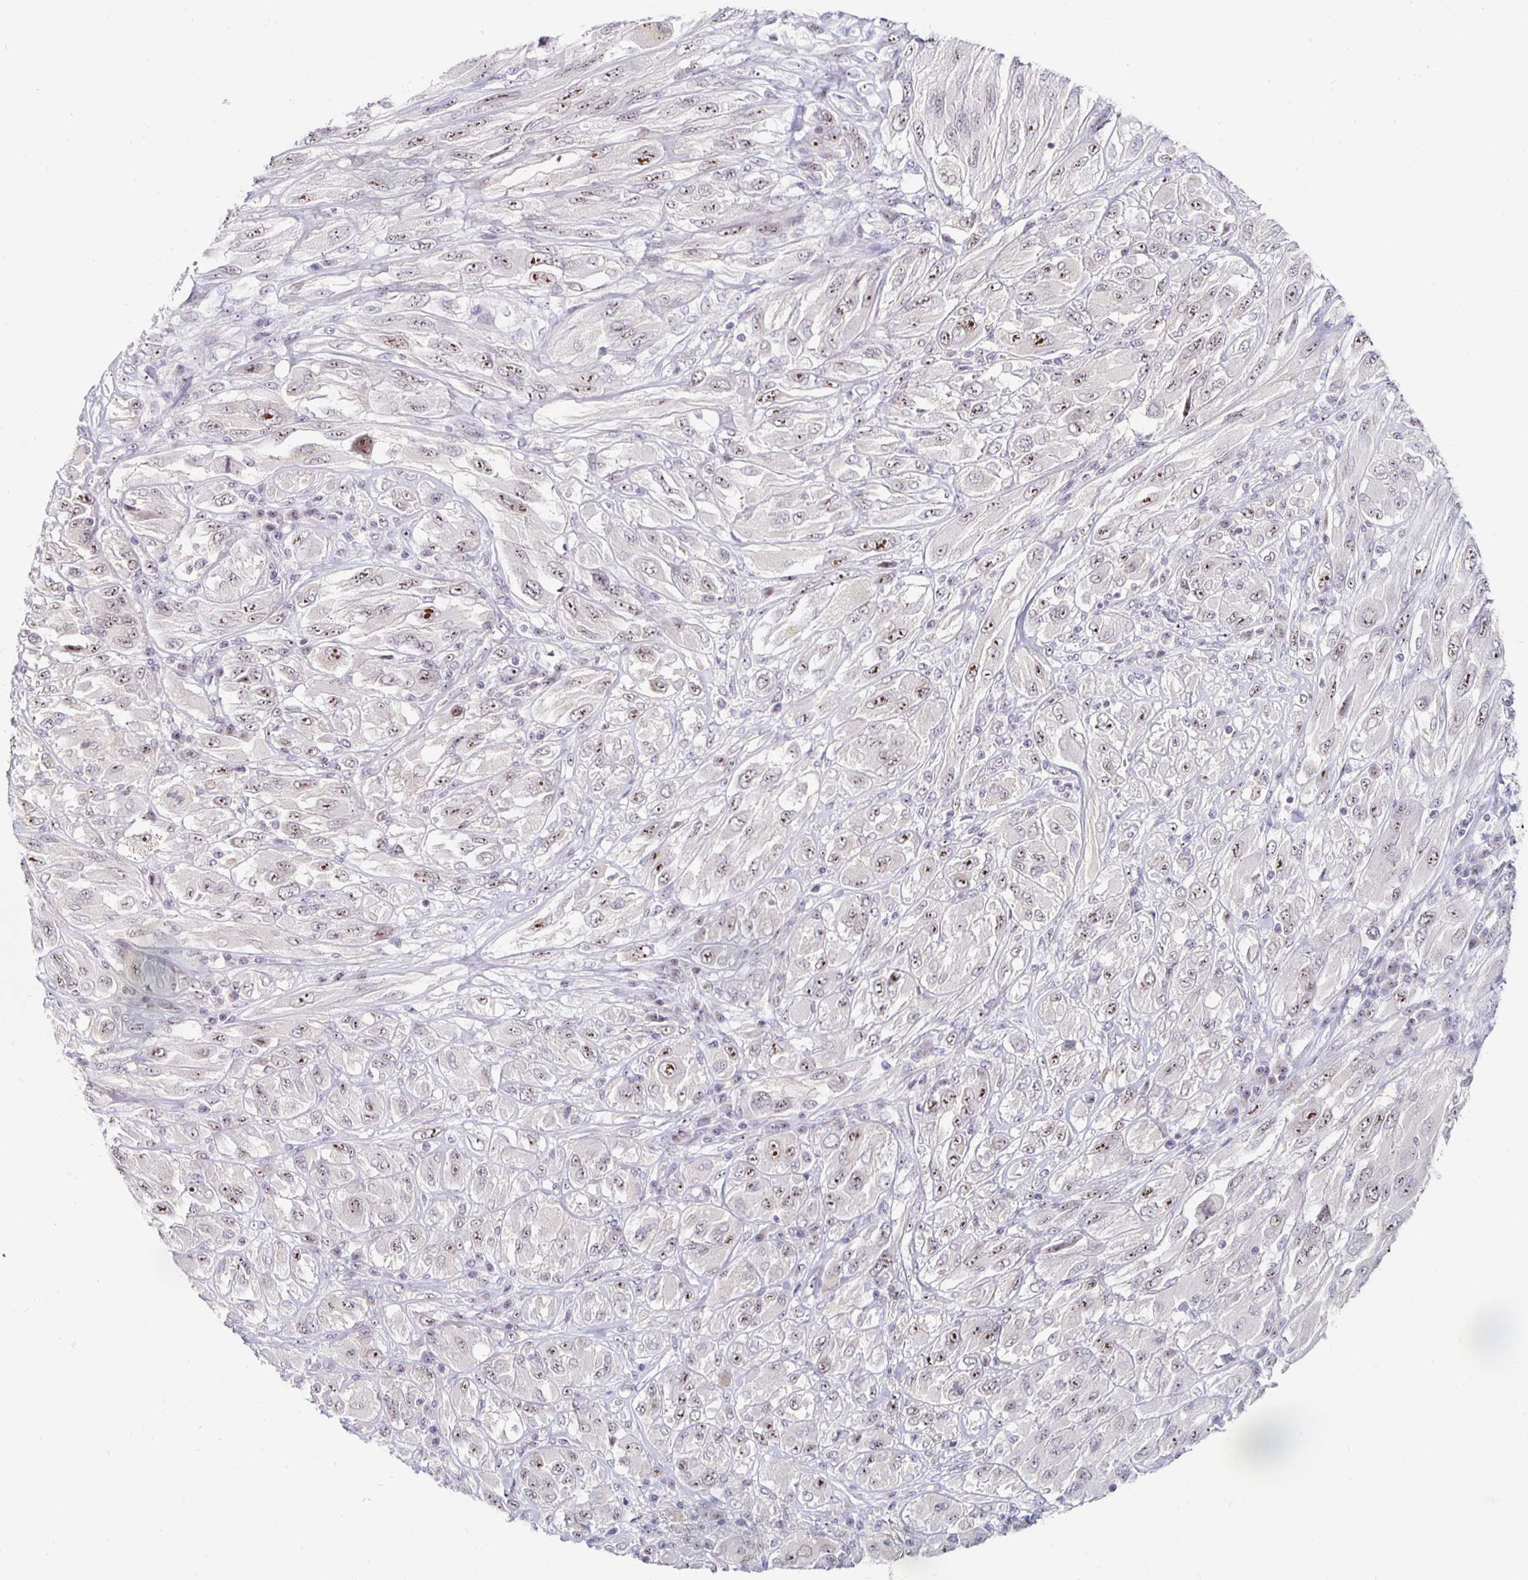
{"staining": {"intensity": "moderate", "quantity": ">75%", "location": "nuclear"}, "tissue": "melanoma", "cell_type": "Tumor cells", "image_type": "cancer", "snomed": [{"axis": "morphology", "description": "Malignant melanoma, NOS"}, {"axis": "topography", "description": "Skin"}], "caption": "Melanoma stained with a protein marker shows moderate staining in tumor cells.", "gene": "NUP85", "patient": {"sex": "female", "age": 91}}